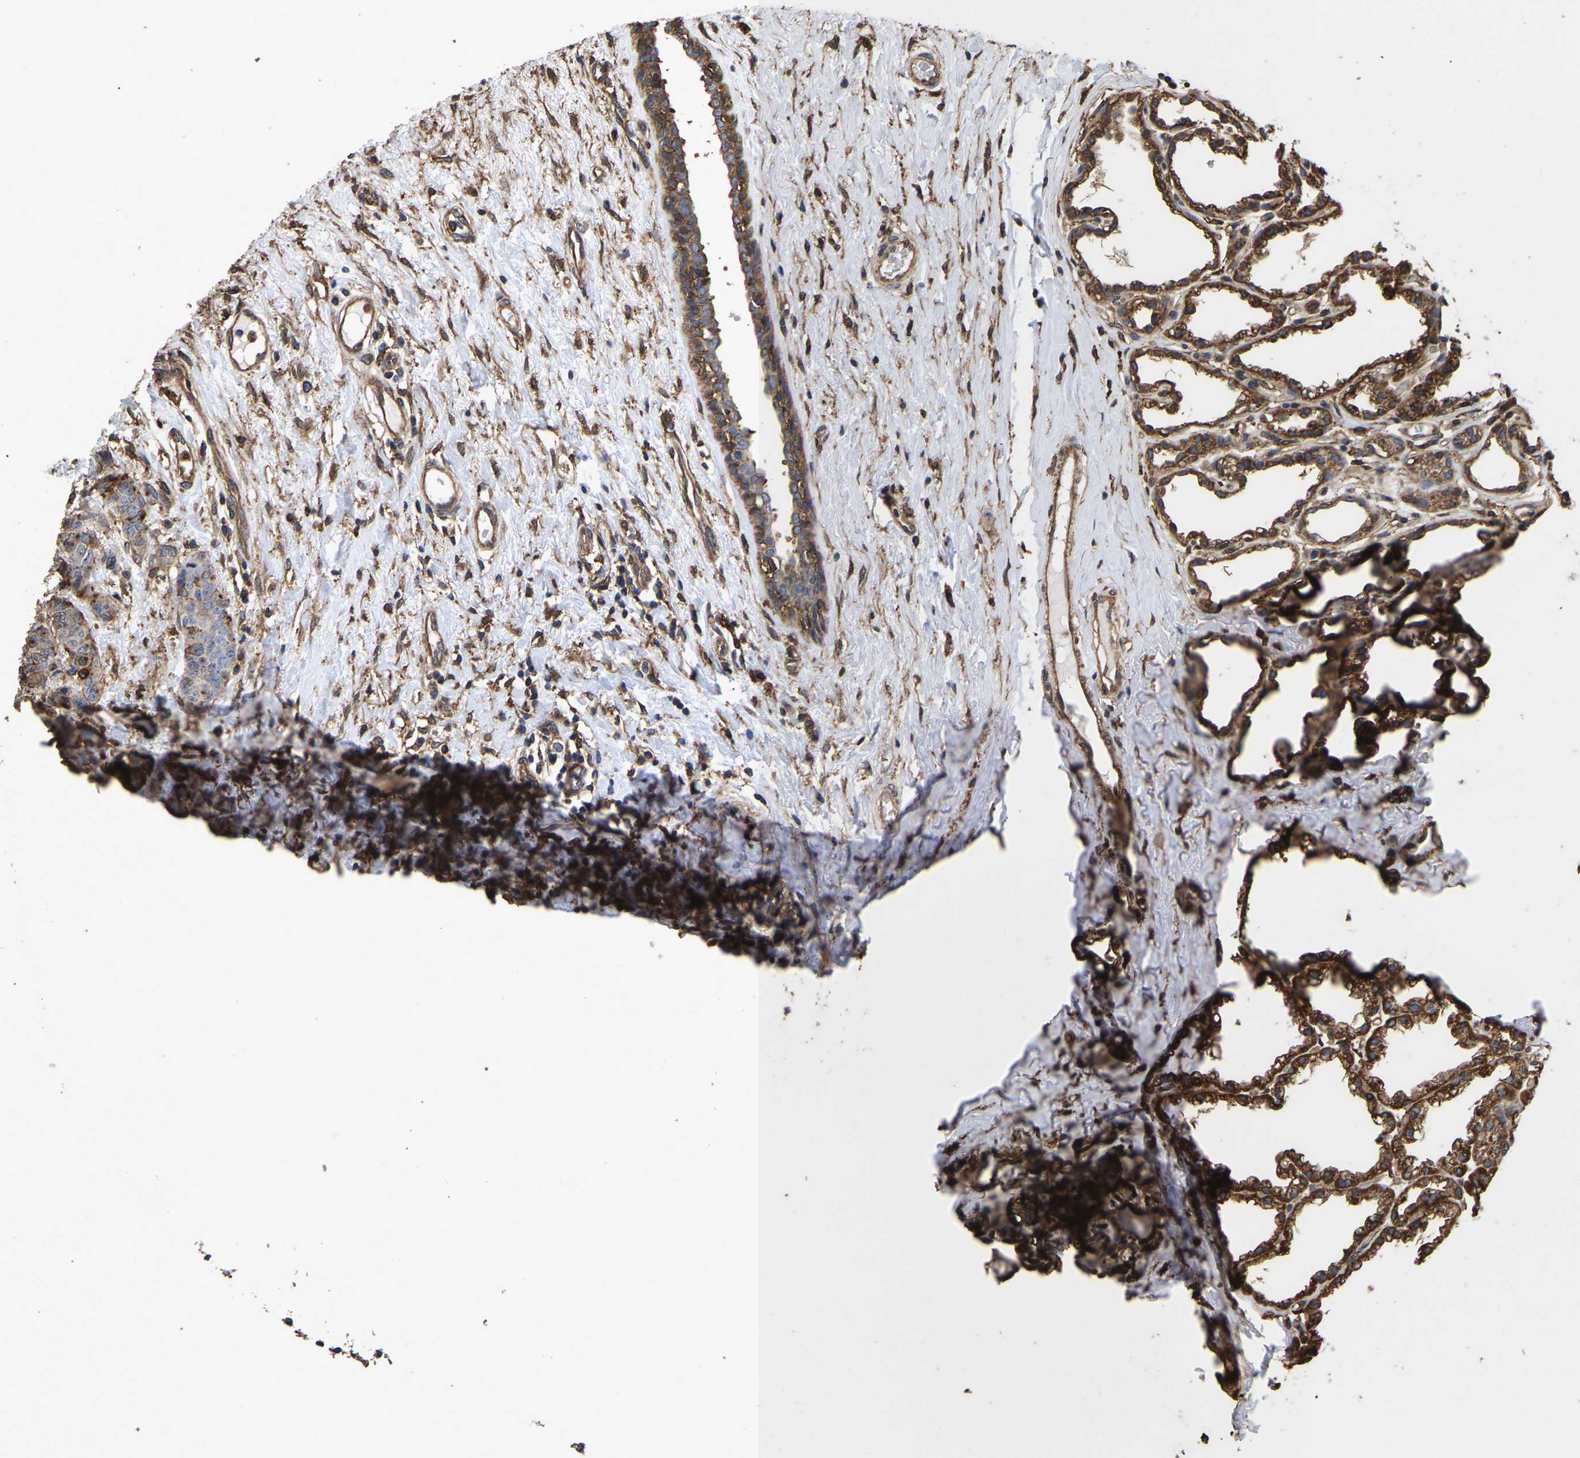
{"staining": {"intensity": "moderate", "quantity": ">75%", "location": "cytoplasmic/membranous"}, "tissue": "breast cancer", "cell_type": "Tumor cells", "image_type": "cancer", "snomed": [{"axis": "morphology", "description": "Normal tissue, NOS"}, {"axis": "morphology", "description": "Duct carcinoma"}, {"axis": "topography", "description": "Breast"}], "caption": "Breast cancer (invasive ductal carcinoma) tissue demonstrates moderate cytoplasmic/membranous staining in approximately >75% of tumor cells", "gene": "LIF", "patient": {"sex": "female", "age": 40}}